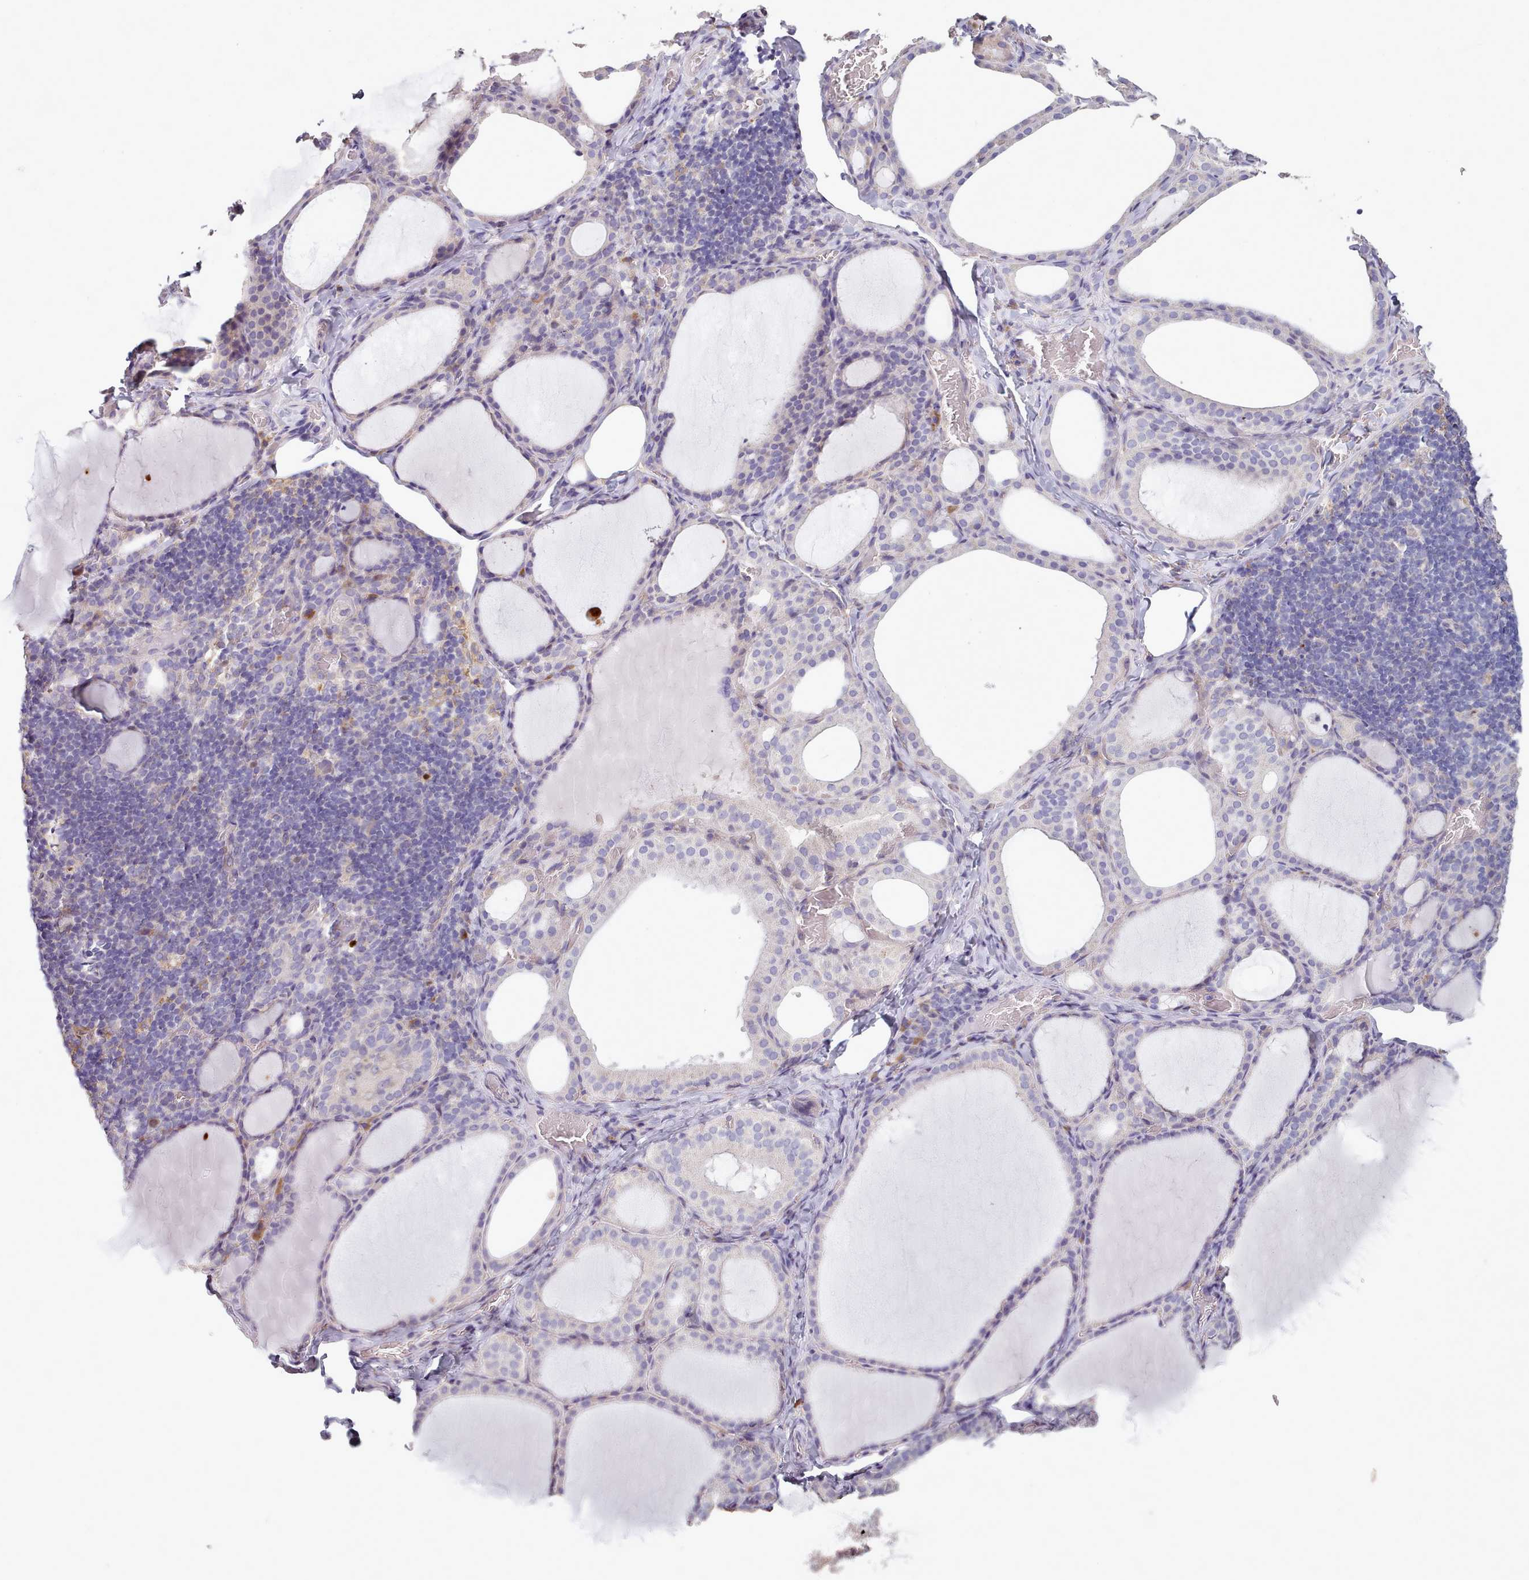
{"staining": {"intensity": "weak", "quantity": "<25%", "location": "cytoplasmic/membranous"}, "tissue": "thyroid gland", "cell_type": "Glandular cells", "image_type": "normal", "snomed": [{"axis": "morphology", "description": "Normal tissue, NOS"}, {"axis": "topography", "description": "Thyroid gland"}], "caption": "Immunohistochemical staining of unremarkable thyroid gland exhibits no significant positivity in glandular cells.", "gene": "DPF1", "patient": {"sex": "female", "age": 39}}